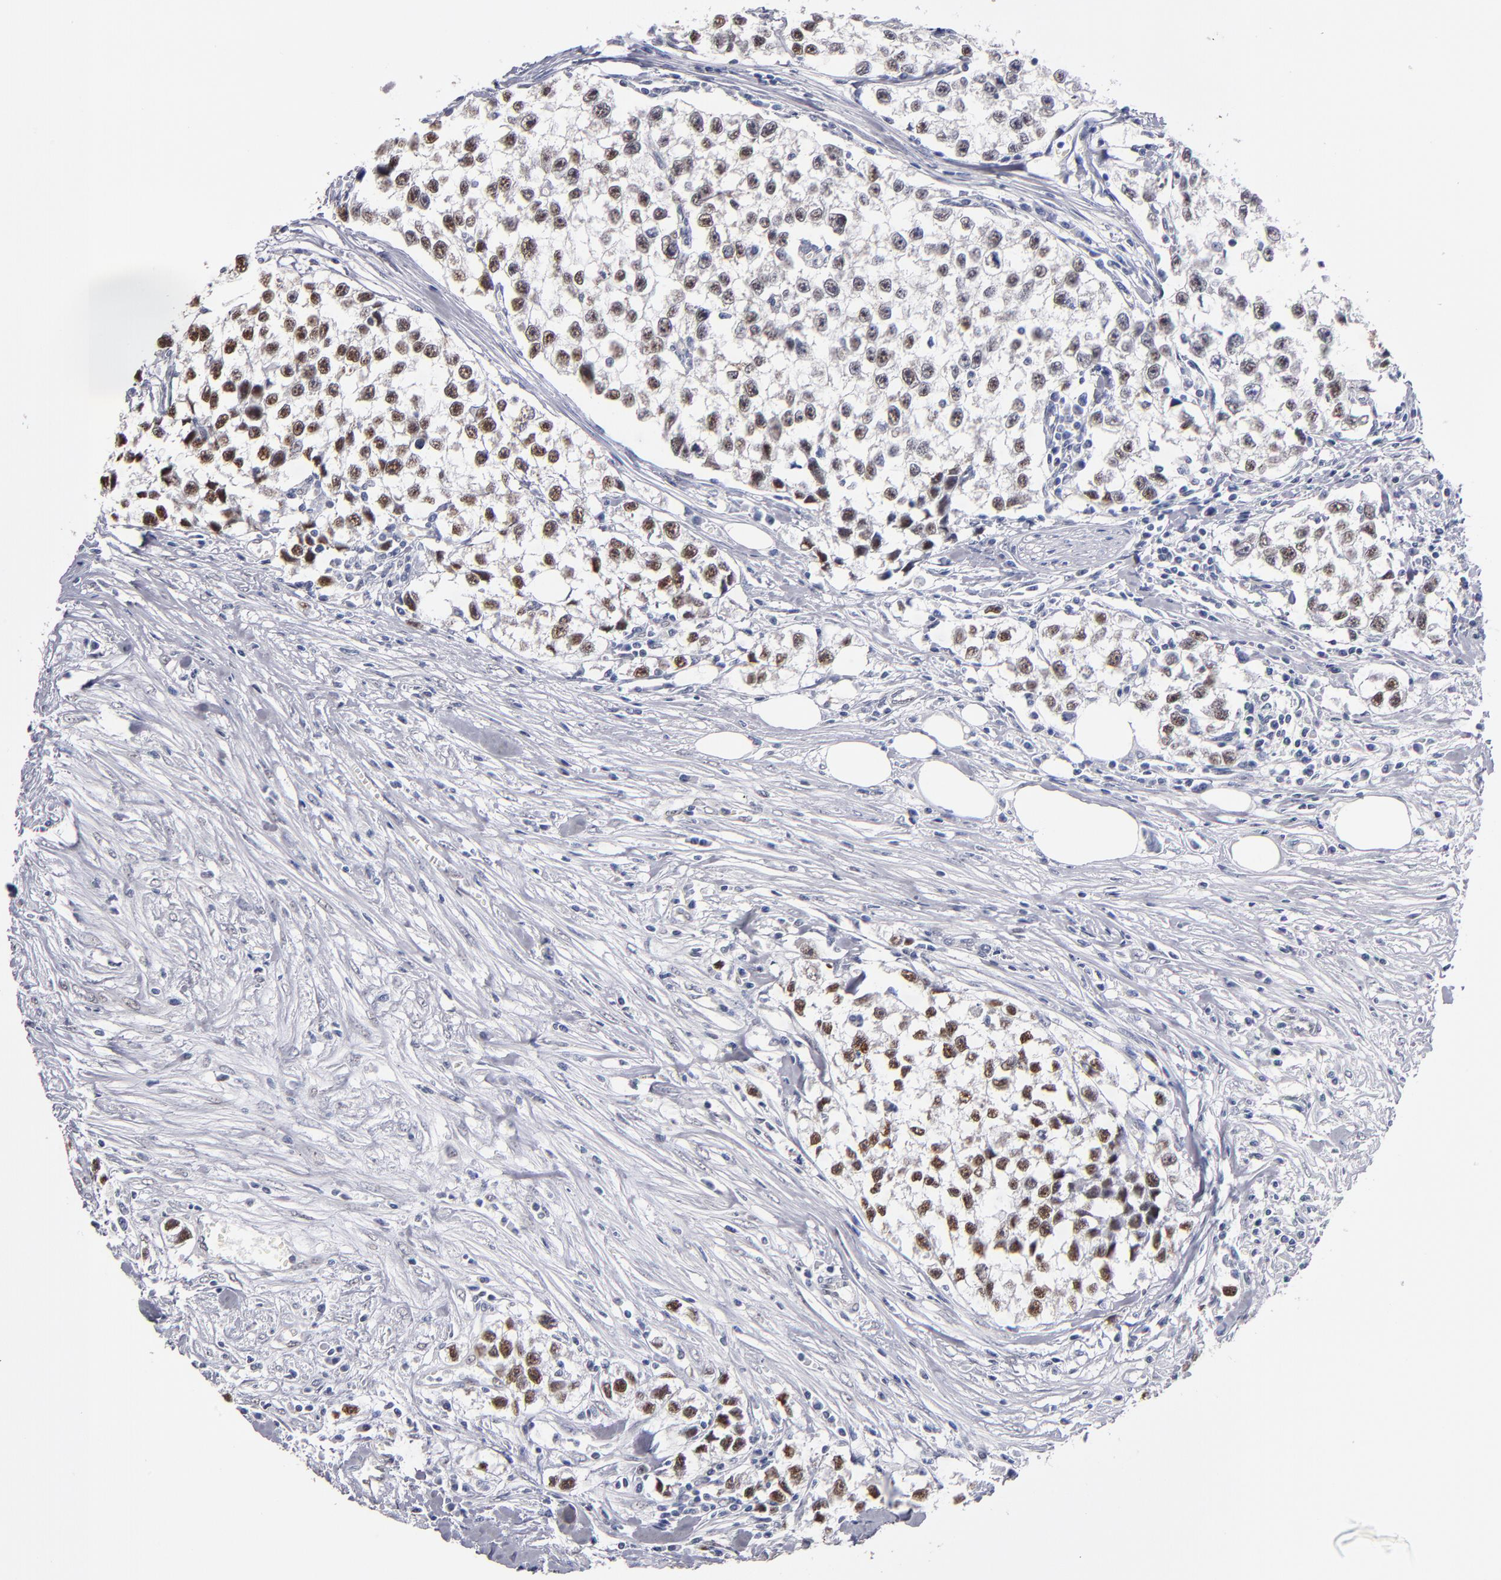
{"staining": {"intensity": "moderate", "quantity": ">75%", "location": "nuclear"}, "tissue": "testis cancer", "cell_type": "Tumor cells", "image_type": "cancer", "snomed": [{"axis": "morphology", "description": "Seminoma, NOS"}, {"axis": "morphology", "description": "Carcinoma, Embryonal, NOS"}, {"axis": "topography", "description": "Testis"}], "caption": "A brown stain labels moderate nuclear staining of a protein in embryonal carcinoma (testis) tumor cells.", "gene": "MN1", "patient": {"sex": "male", "age": 30}}